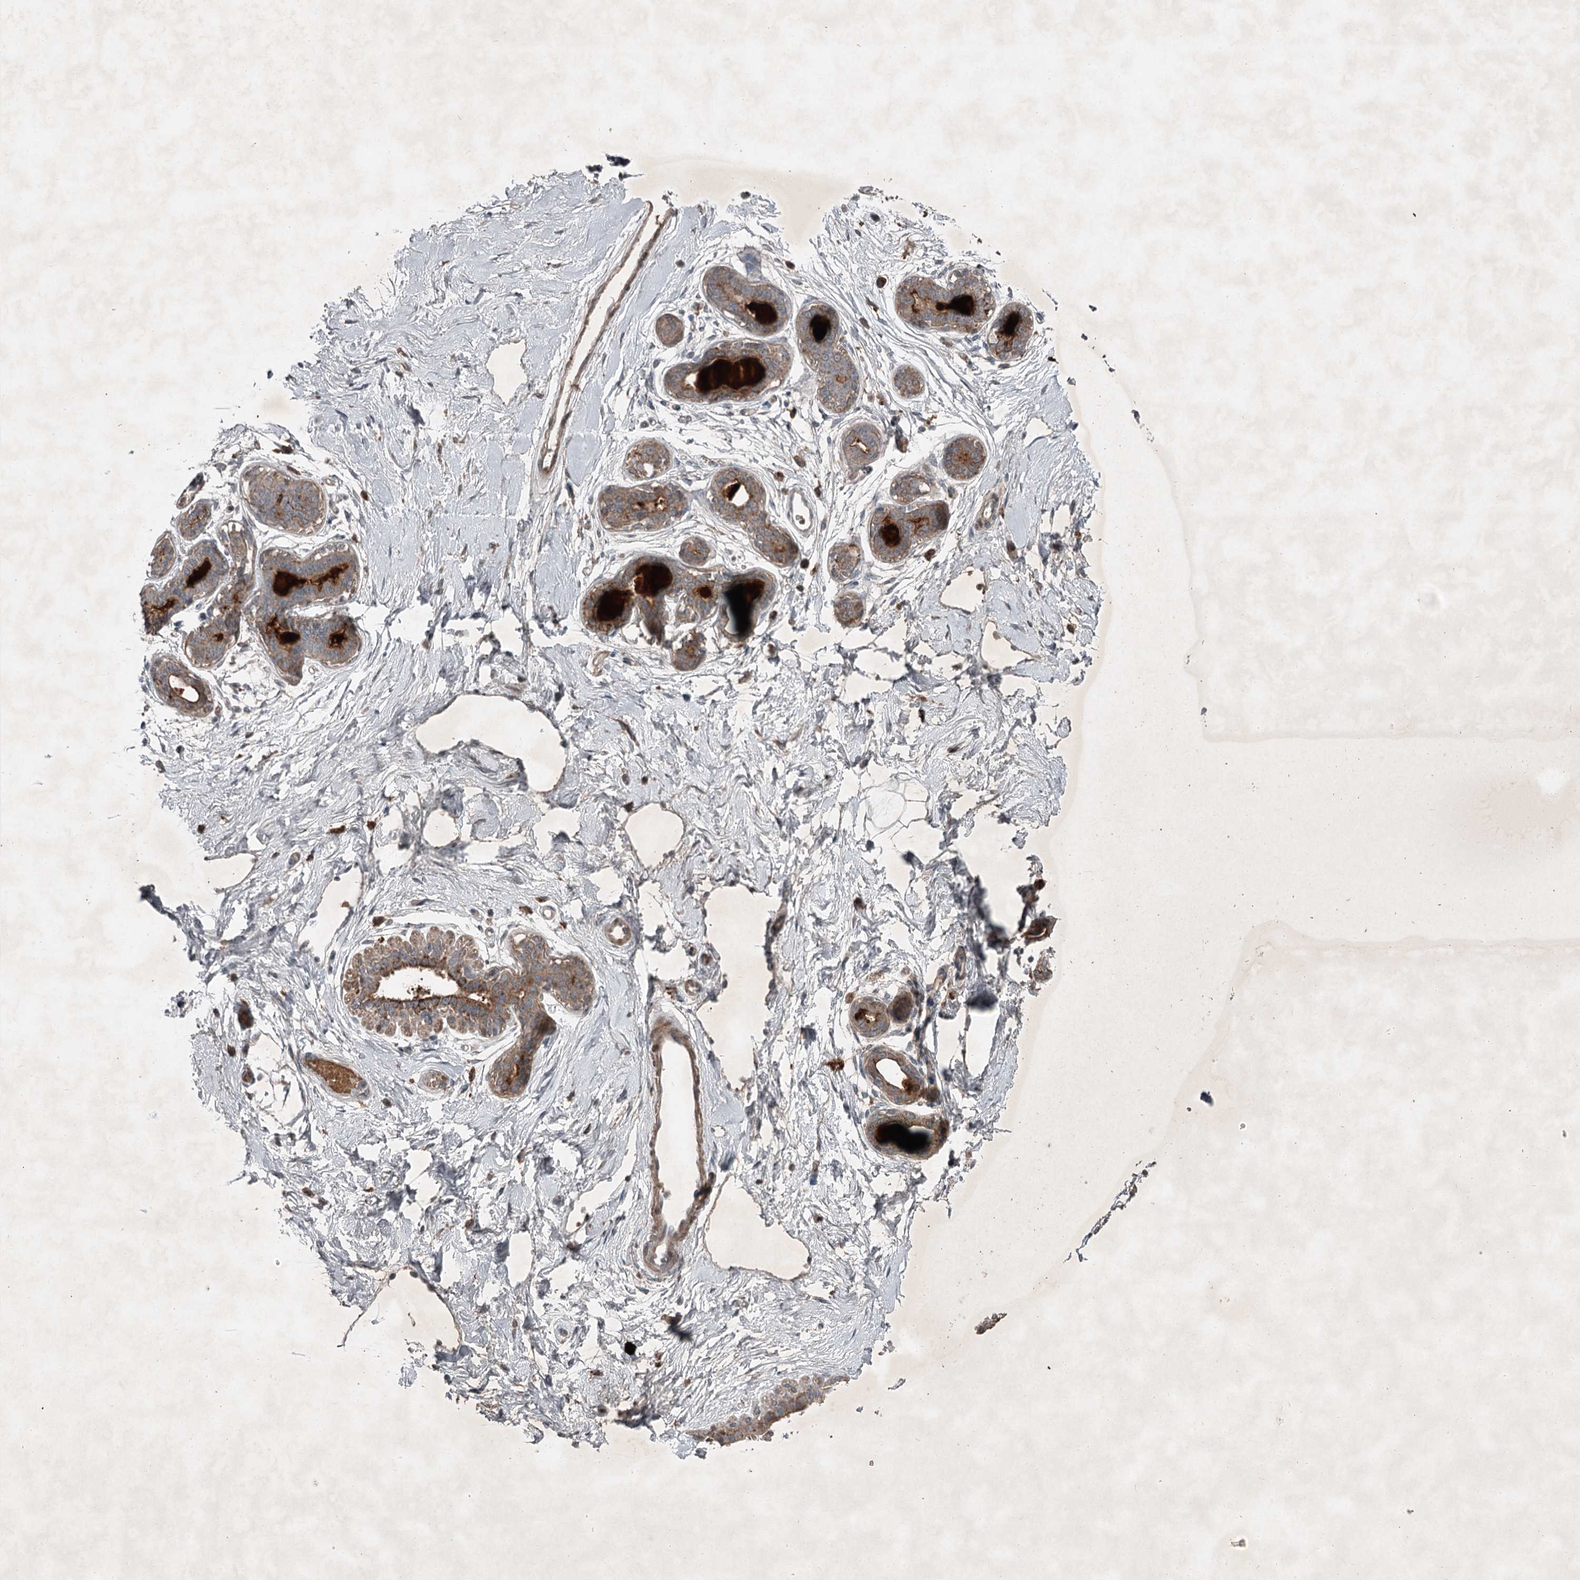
{"staining": {"intensity": "weak", "quantity": ">75%", "location": "cytoplasmic/membranous"}, "tissue": "breast", "cell_type": "Adipocytes", "image_type": "normal", "snomed": [{"axis": "morphology", "description": "Normal tissue, NOS"}, {"axis": "topography", "description": "Breast"}], "caption": "Immunohistochemistry (IHC) staining of normal breast, which reveals low levels of weak cytoplasmic/membranous staining in approximately >75% of adipocytes indicating weak cytoplasmic/membranous protein positivity. The staining was performed using DAB (3,3'-diaminobenzidine) (brown) for protein detection and nuclei were counterstained in hematoxylin (blue).", "gene": "SLC39A8", "patient": {"sex": "female", "age": 45}}